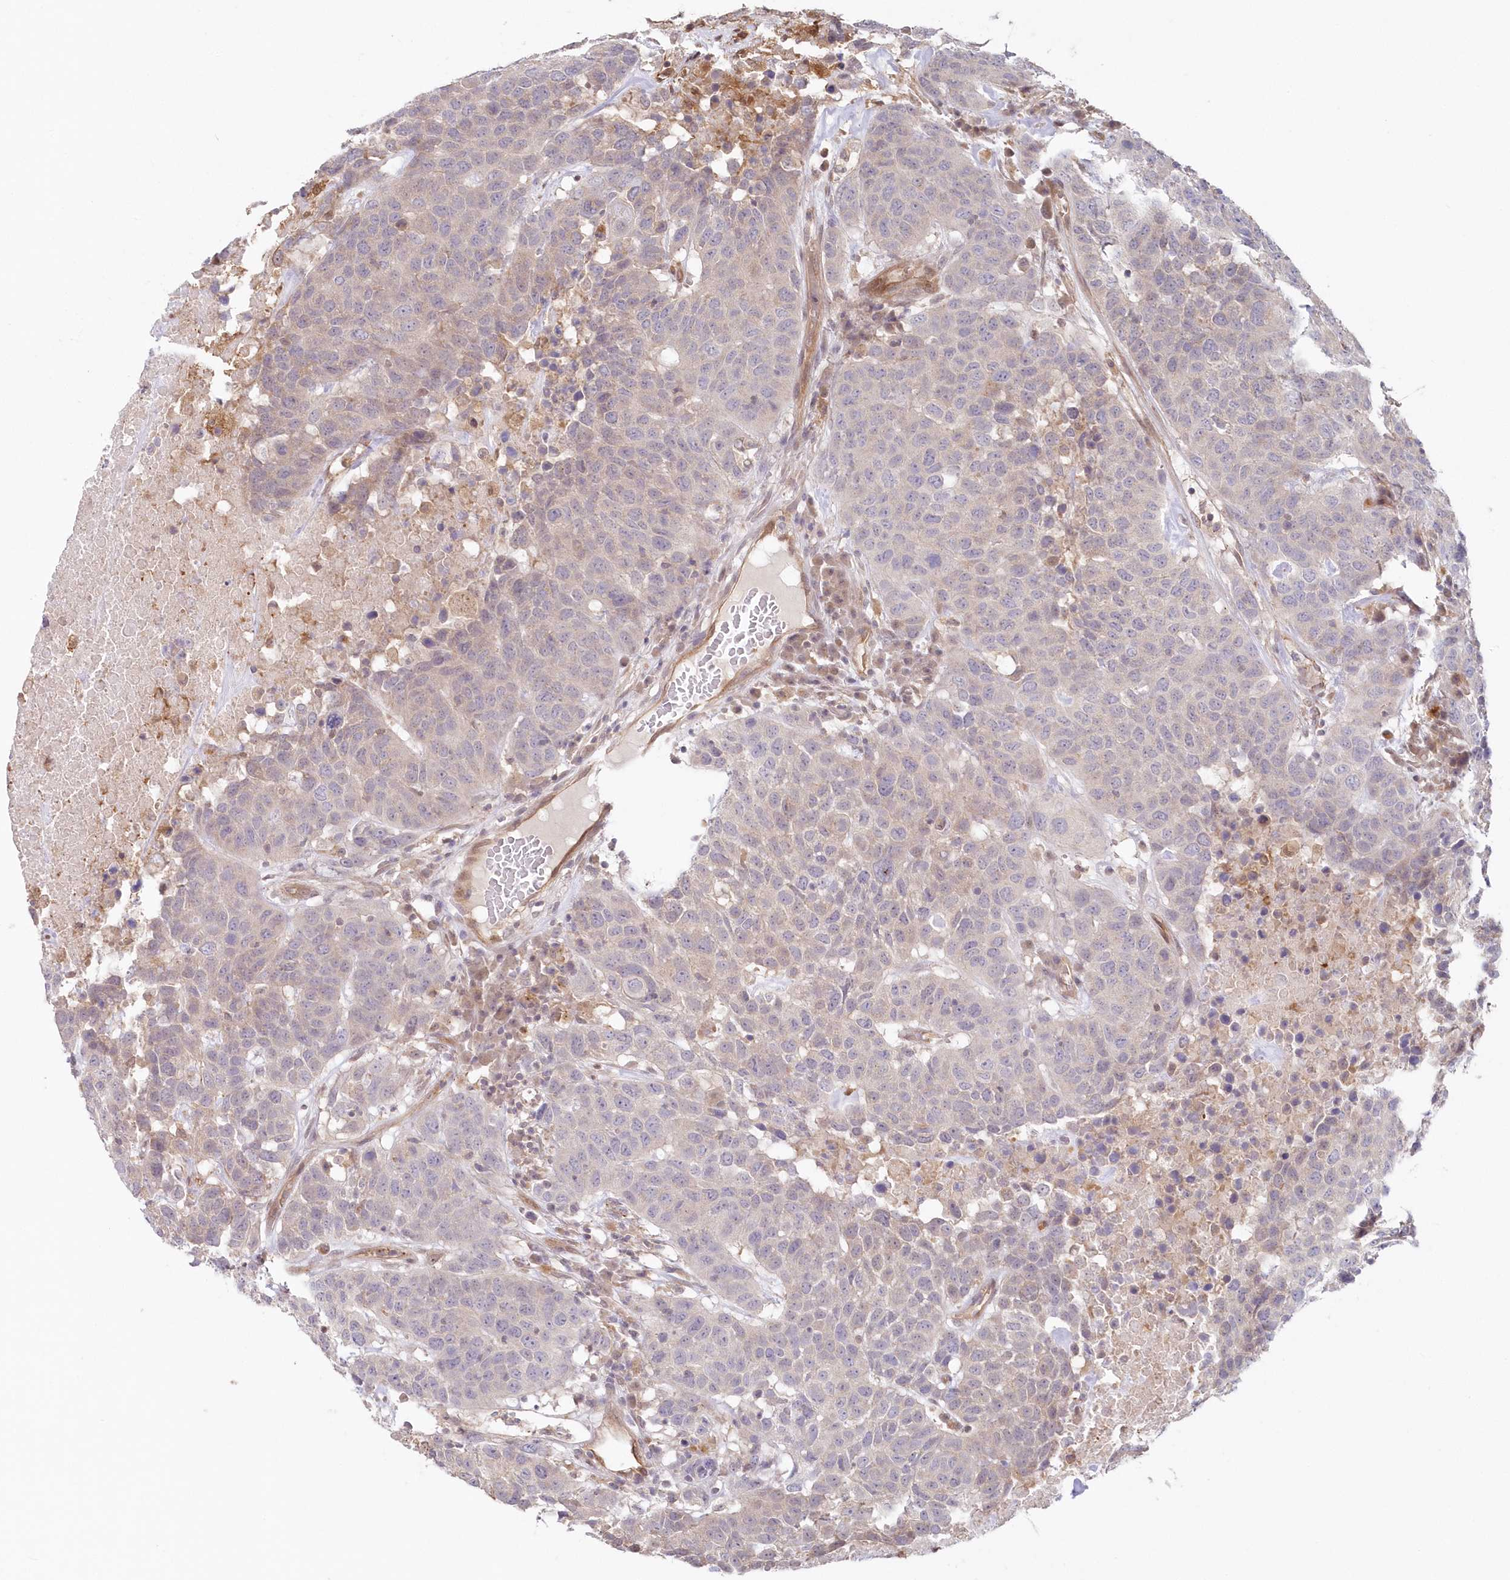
{"staining": {"intensity": "negative", "quantity": "none", "location": "none"}, "tissue": "head and neck cancer", "cell_type": "Tumor cells", "image_type": "cancer", "snomed": [{"axis": "morphology", "description": "Squamous cell carcinoma, NOS"}, {"axis": "topography", "description": "Head-Neck"}], "caption": "This is an immunohistochemistry (IHC) image of head and neck squamous cell carcinoma. There is no staining in tumor cells.", "gene": "GBE1", "patient": {"sex": "male", "age": 66}}